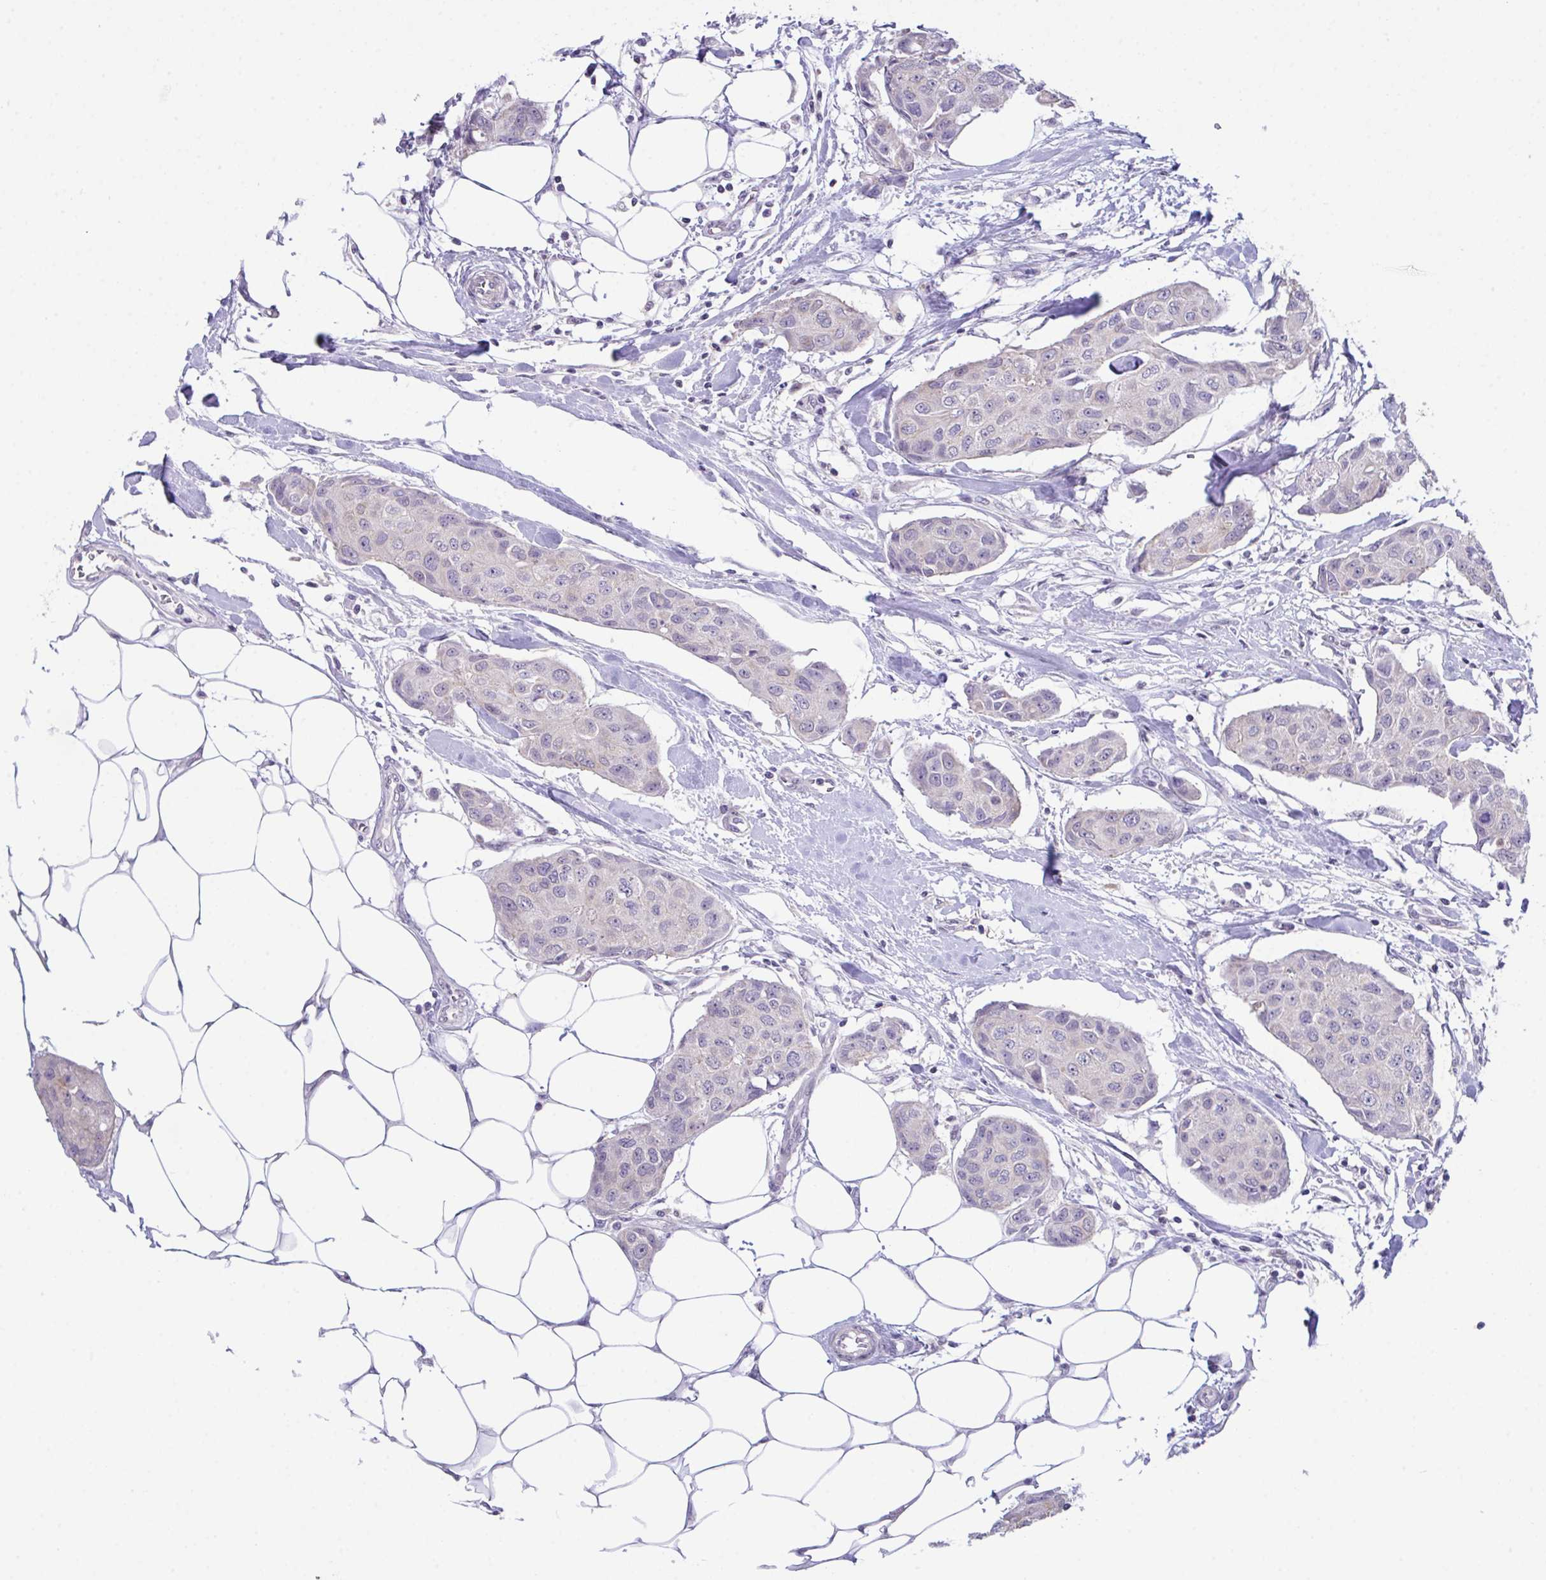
{"staining": {"intensity": "negative", "quantity": "none", "location": "none"}, "tissue": "breast cancer", "cell_type": "Tumor cells", "image_type": "cancer", "snomed": [{"axis": "morphology", "description": "Duct carcinoma"}, {"axis": "topography", "description": "Breast"}, {"axis": "topography", "description": "Lymph node"}], "caption": "Breast infiltrating ductal carcinoma stained for a protein using immunohistochemistry demonstrates no staining tumor cells.", "gene": "ATP6V0D2", "patient": {"sex": "female", "age": 80}}